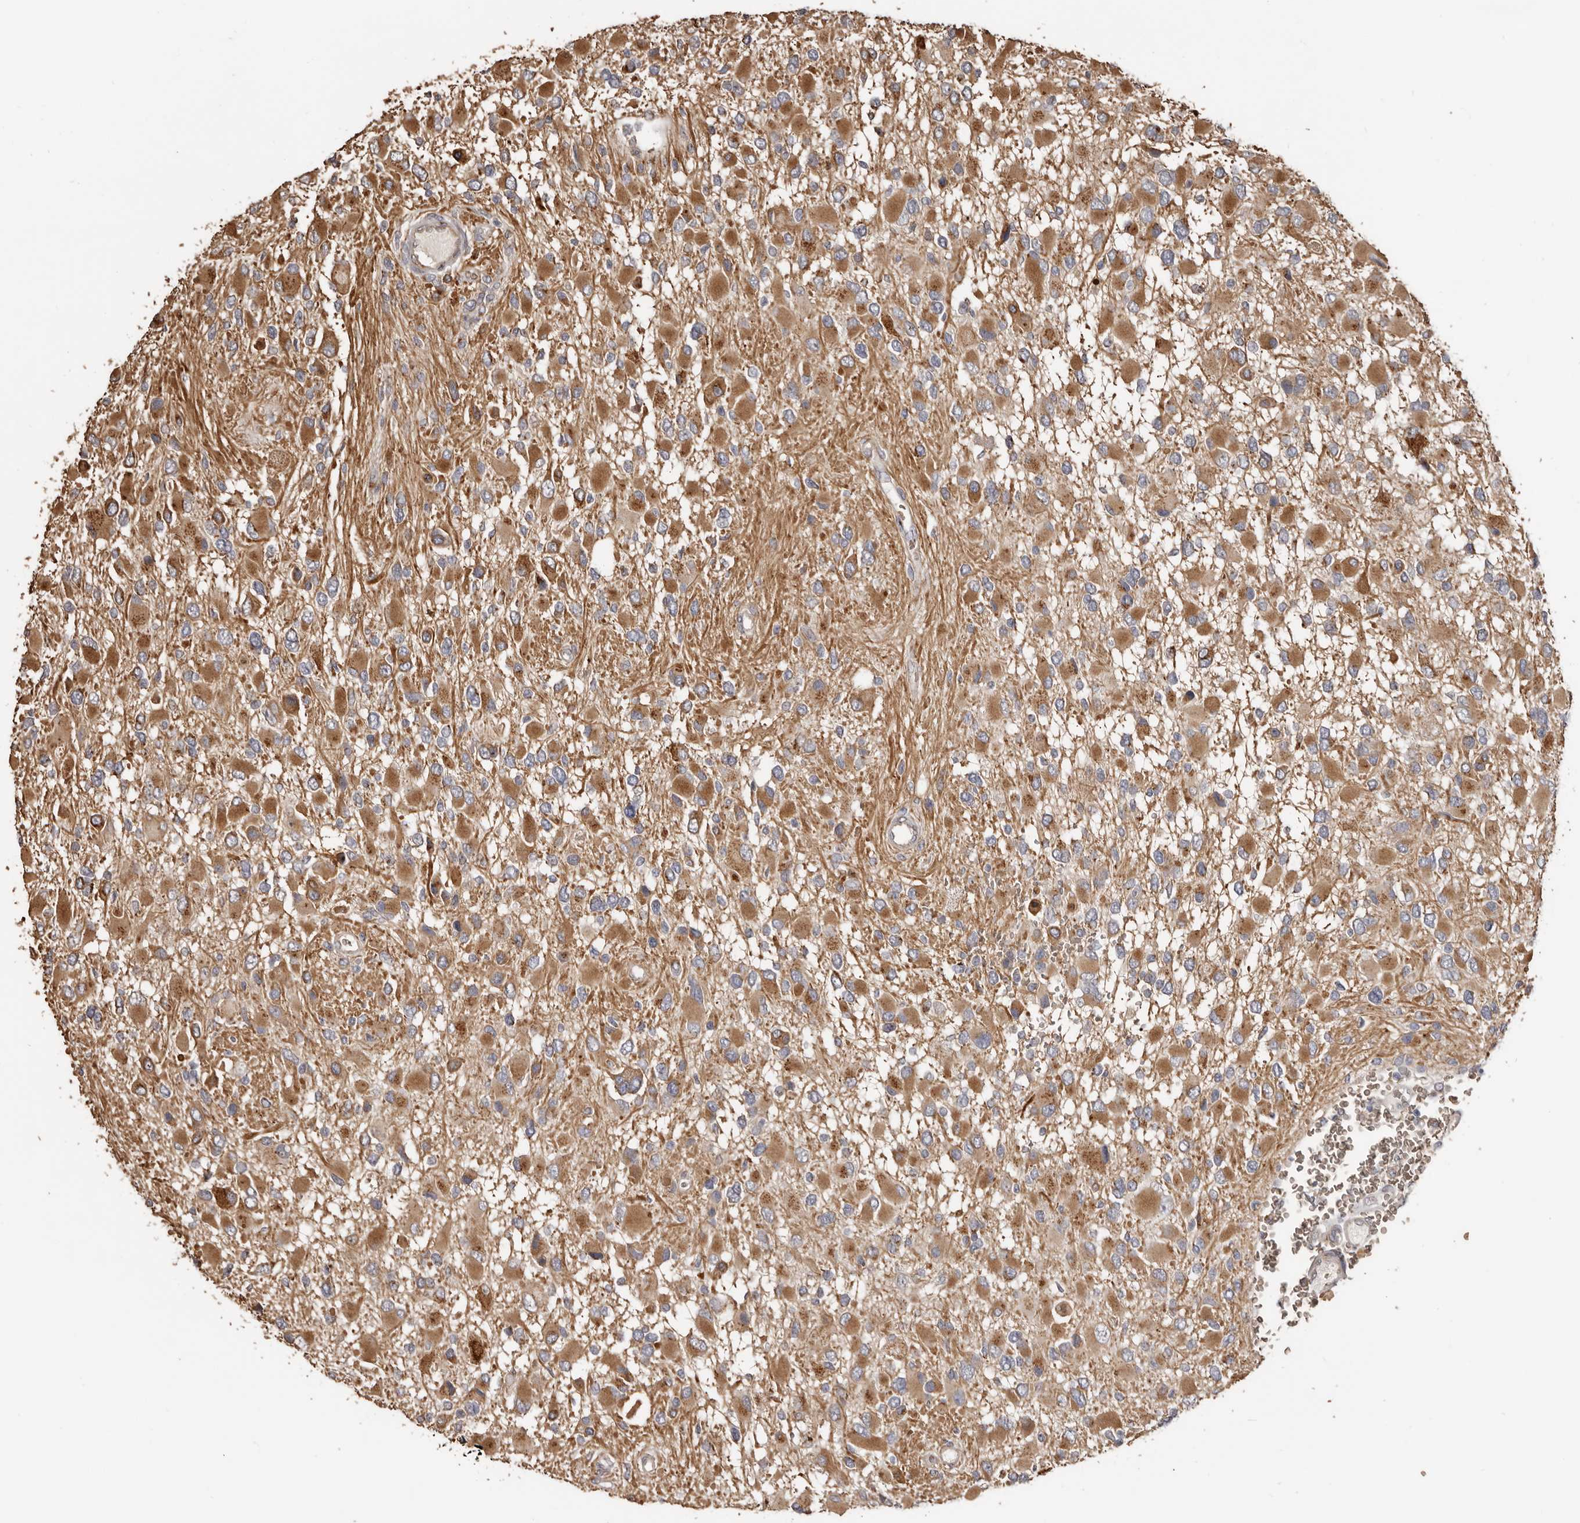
{"staining": {"intensity": "moderate", "quantity": ">75%", "location": "cytoplasmic/membranous"}, "tissue": "glioma", "cell_type": "Tumor cells", "image_type": "cancer", "snomed": [{"axis": "morphology", "description": "Glioma, malignant, High grade"}, {"axis": "topography", "description": "Brain"}], "caption": "Immunohistochemical staining of malignant high-grade glioma shows medium levels of moderate cytoplasmic/membranous protein positivity in about >75% of tumor cells.", "gene": "ENTREP1", "patient": {"sex": "male", "age": 53}}